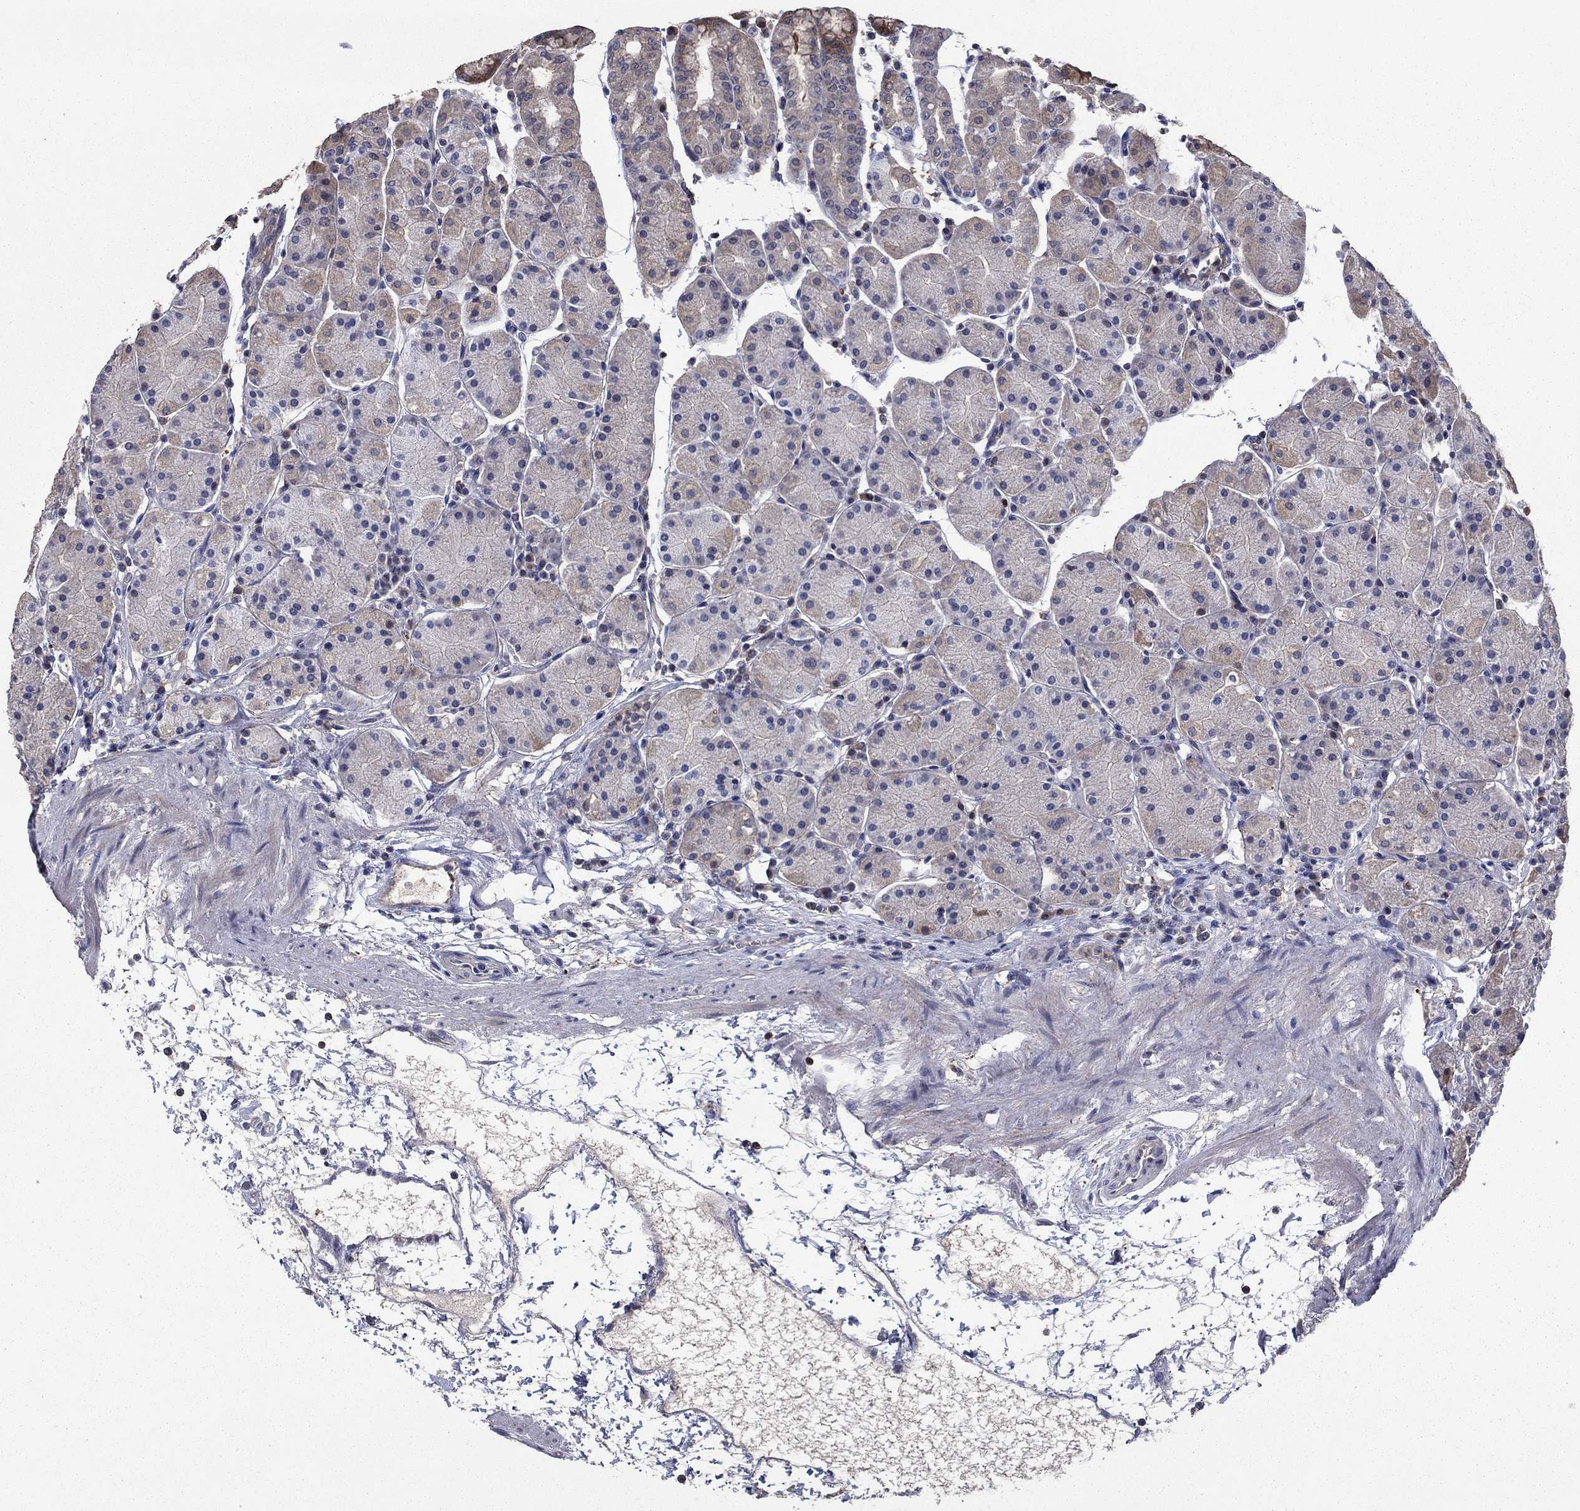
{"staining": {"intensity": "strong", "quantity": "<25%", "location": "cytoplasmic/membranous"}, "tissue": "stomach", "cell_type": "Glandular cells", "image_type": "normal", "snomed": [{"axis": "morphology", "description": "Normal tissue, NOS"}, {"axis": "topography", "description": "Stomach"}], "caption": "There is medium levels of strong cytoplasmic/membranous positivity in glandular cells of normal stomach, as demonstrated by immunohistochemical staining (brown color).", "gene": "DVL1", "patient": {"sex": "male", "age": 54}}